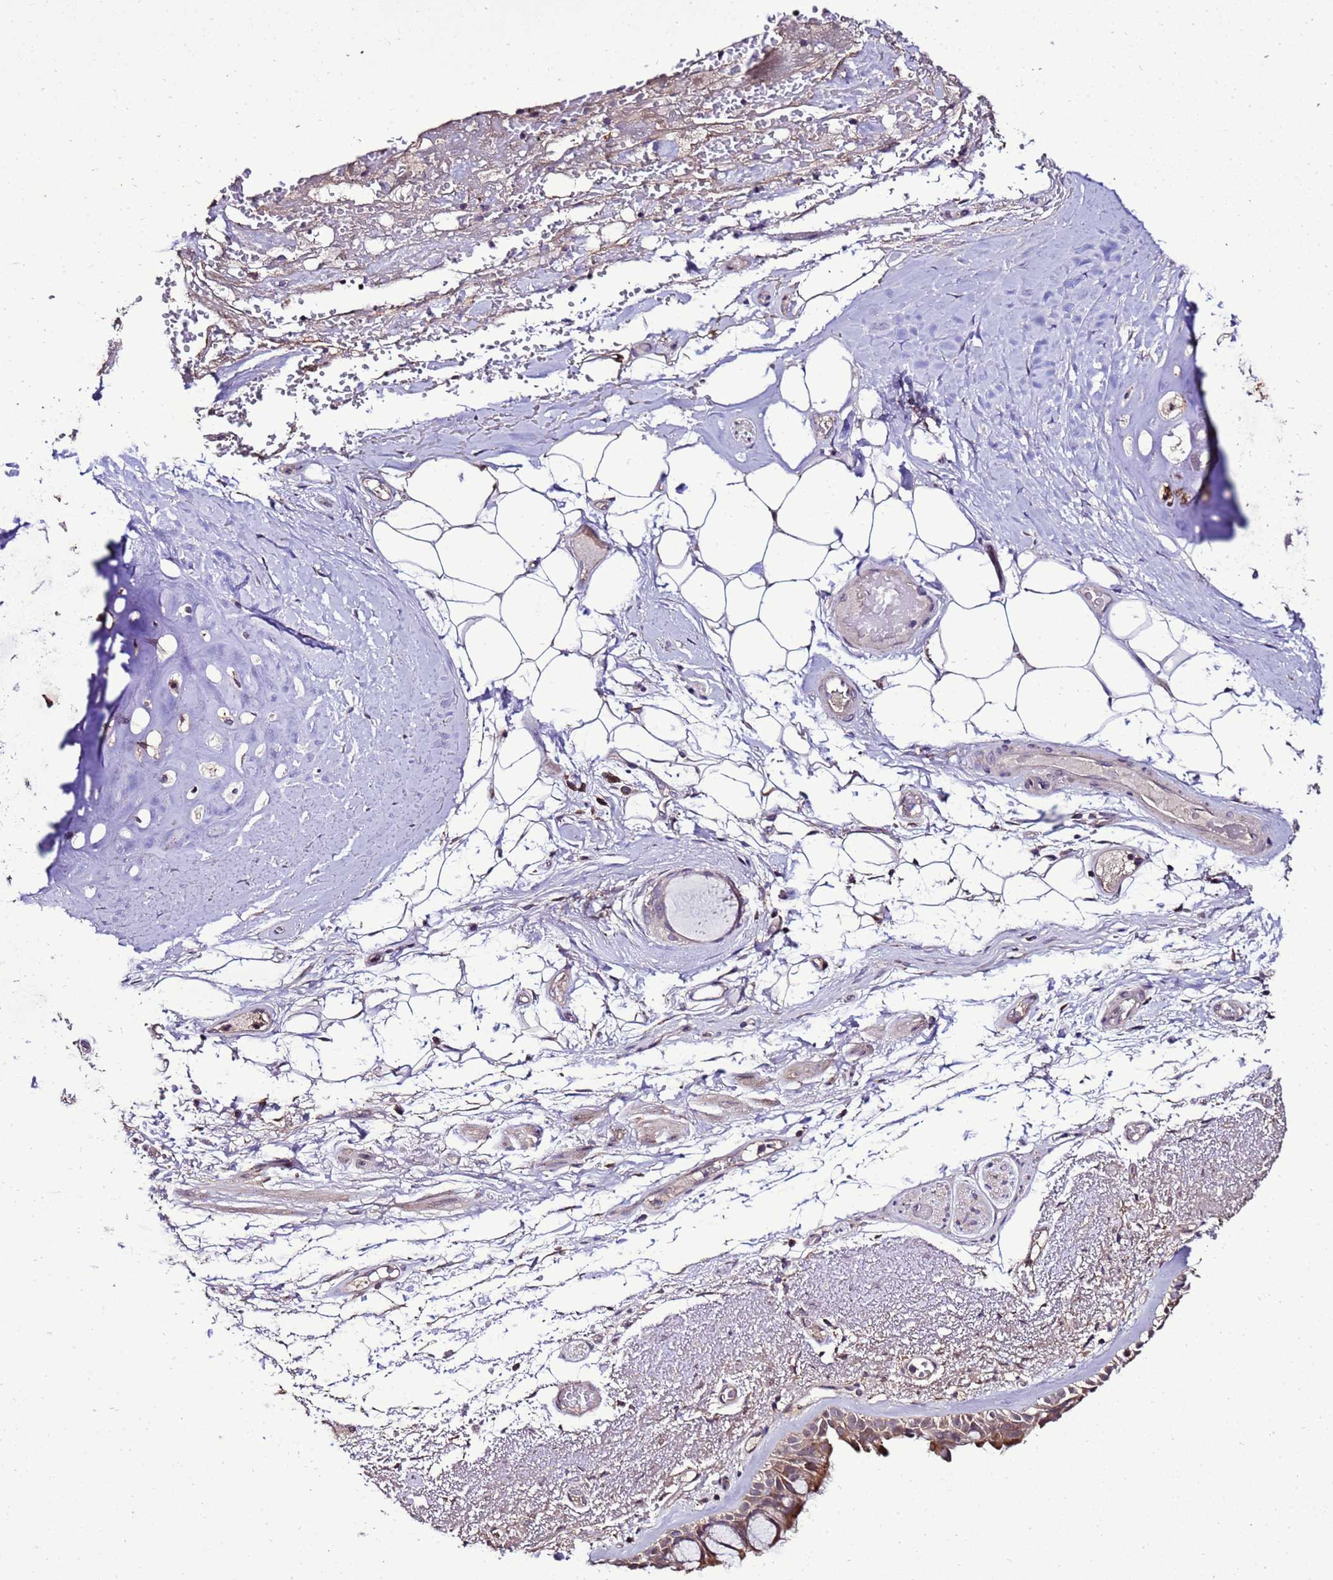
{"staining": {"intensity": "moderate", "quantity": ">75%", "location": "cytoplasmic/membranous"}, "tissue": "bronchus", "cell_type": "Respiratory epithelial cells", "image_type": "normal", "snomed": [{"axis": "morphology", "description": "Normal tissue, NOS"}, {"axis": "morphology", "description": "Squamous cell carcinoma, NOS"}, {"axis": "topography", "description": "Lymph node"}, {"axis": "topography", "description": "Bronchus"}, {"axis": "topography", "description": "Lung"}], "caption": "Immunohistochemistry (DAB) staining of benign human bronchus reveals moderate cytoplasmic/membranous protein expression in approximately >75% of respiratory epithelial cells.", "gene": "ZNF329", "patient": {"sex": "male", "age": 66}}